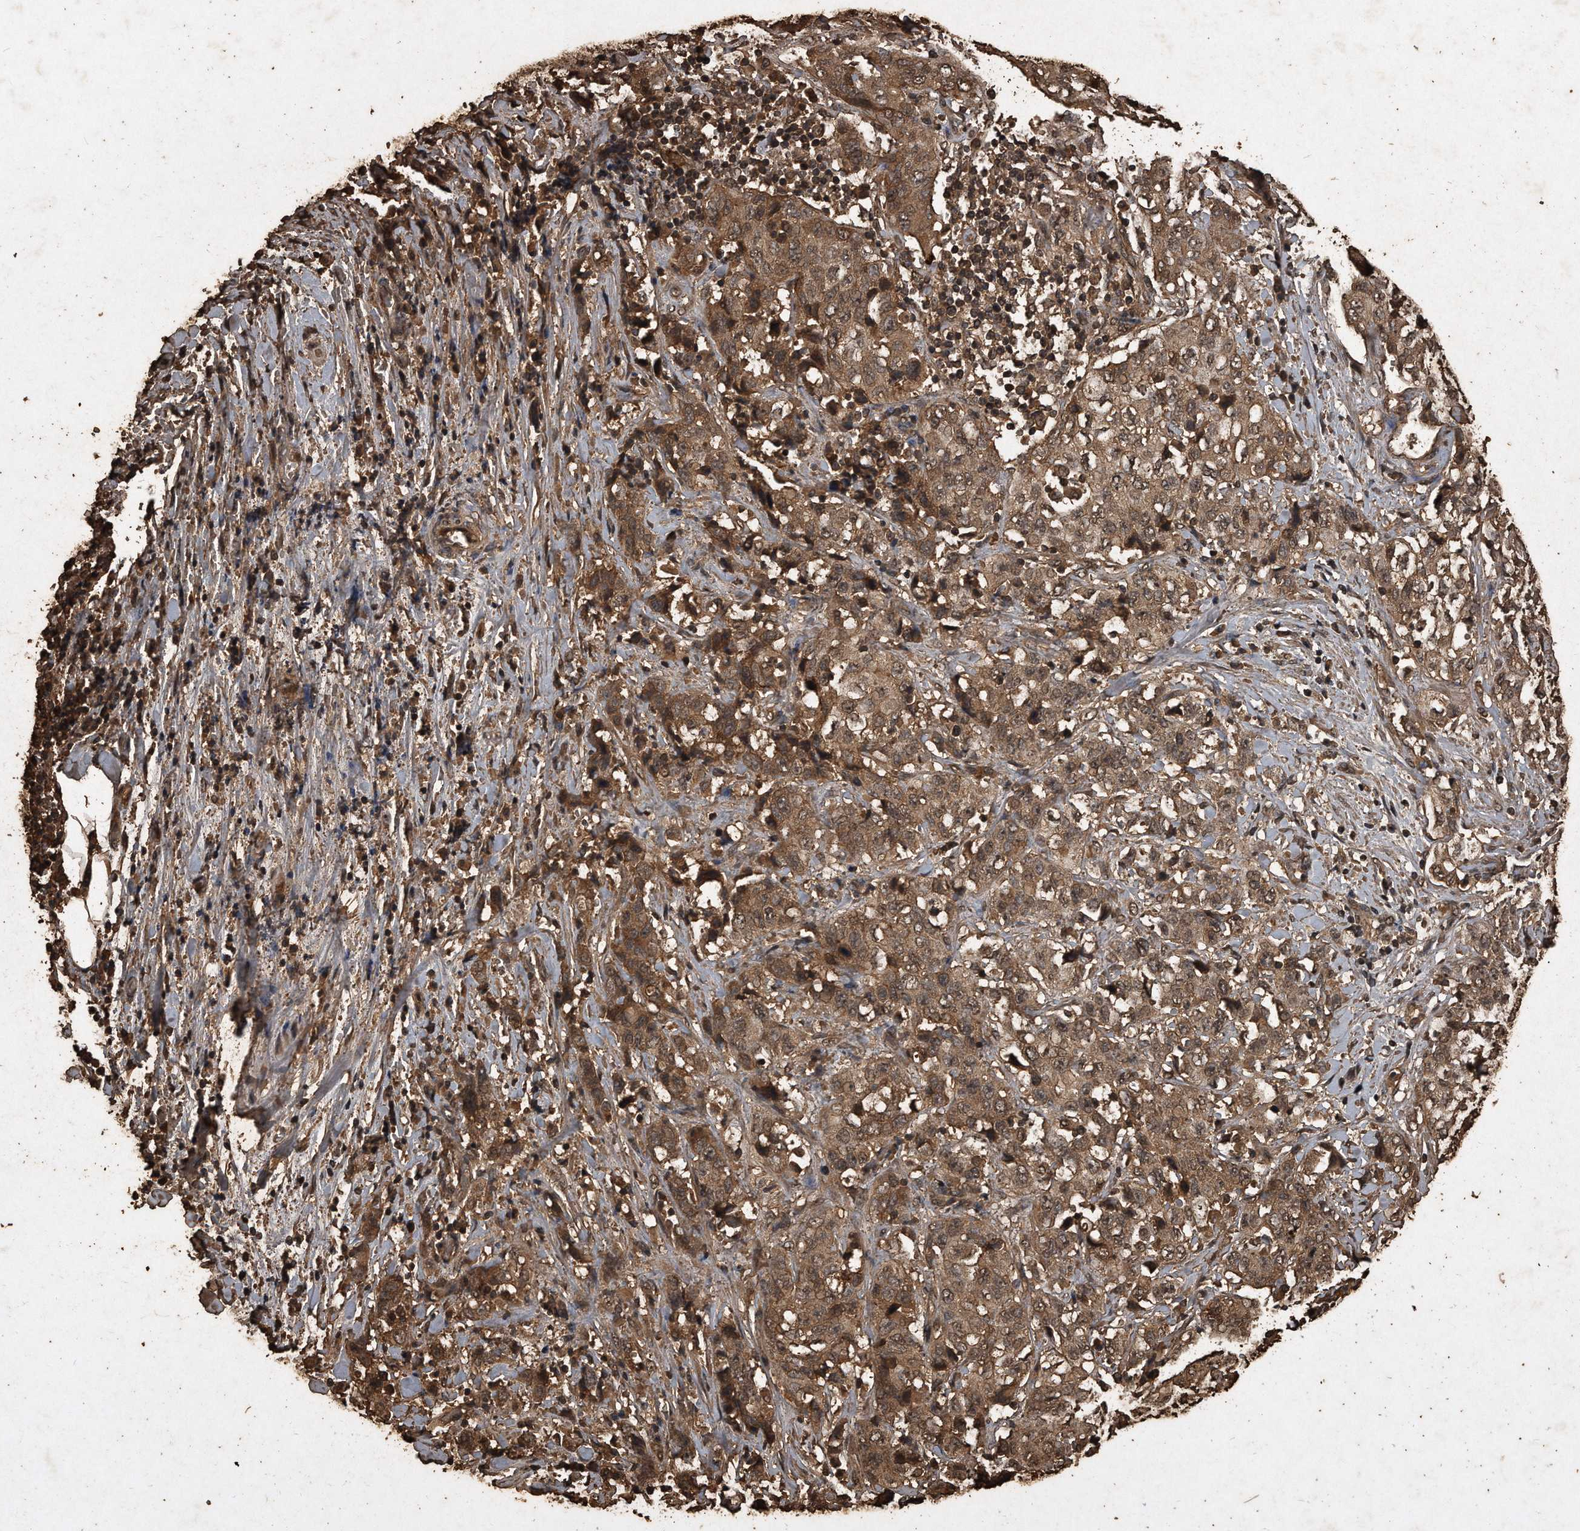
{"staining": {"intensity": "moderate", "quantity": ">75%", "location": "cytoplasmic/membranous,nuclear"}, "tissue": "stomach cancer", "cell_type": "Tumor cells", "image_type": "cancer", "snomed": [{"axis": "morphology", "description": "Adenocarcinoma, NOS"}, {"axis": "topography", "description": "Stomach"}], "caption": "Approximately >75% of tumor cells in human stomach cancer demonstrate moderate cytoplasmic/membranous and nuclear protein positivity as visualized by brown immunohistochemical staining.", "gene": "CFLAR", "patient": {"sex": "male", "age": 48}}